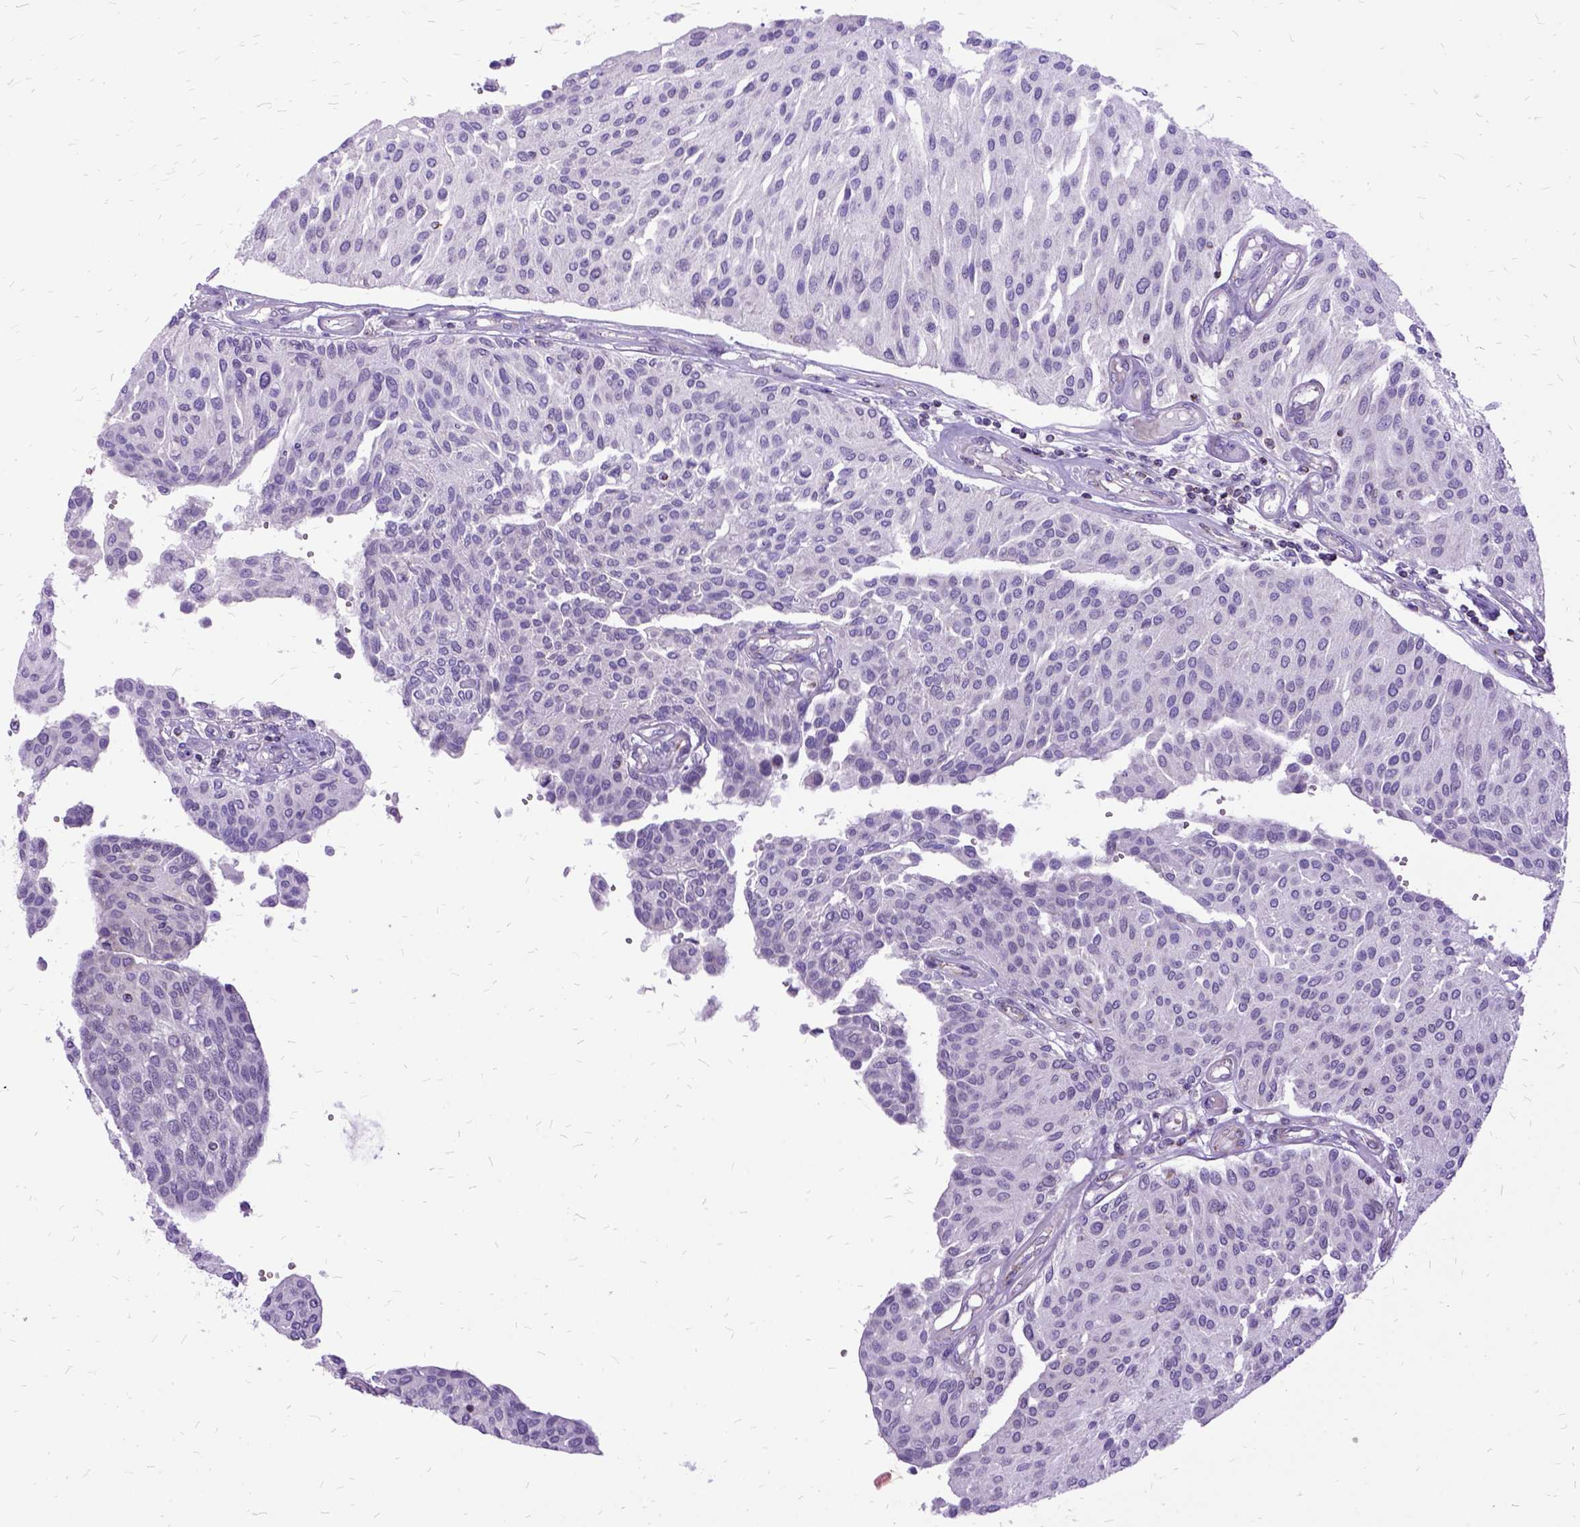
{"staining": {"intensity": "negative", "quantity": "none", "location": "none"}, "tissue": "urothelial cancer", "cell_type": "Tumor cells", "image_type": "cancer", "snomed": [{"axis": "morphology", "description": "Urothelial carcinoma, NOS"}, {"axis": "topography", "description": "Urinary bladder"}], "caption": "An image of transitional cell carcinoma stained for a protein demonstrates no brown staining in tumor cells.", "gene": "OXCT1", "patient": {"sex": "male", "age": 55}}